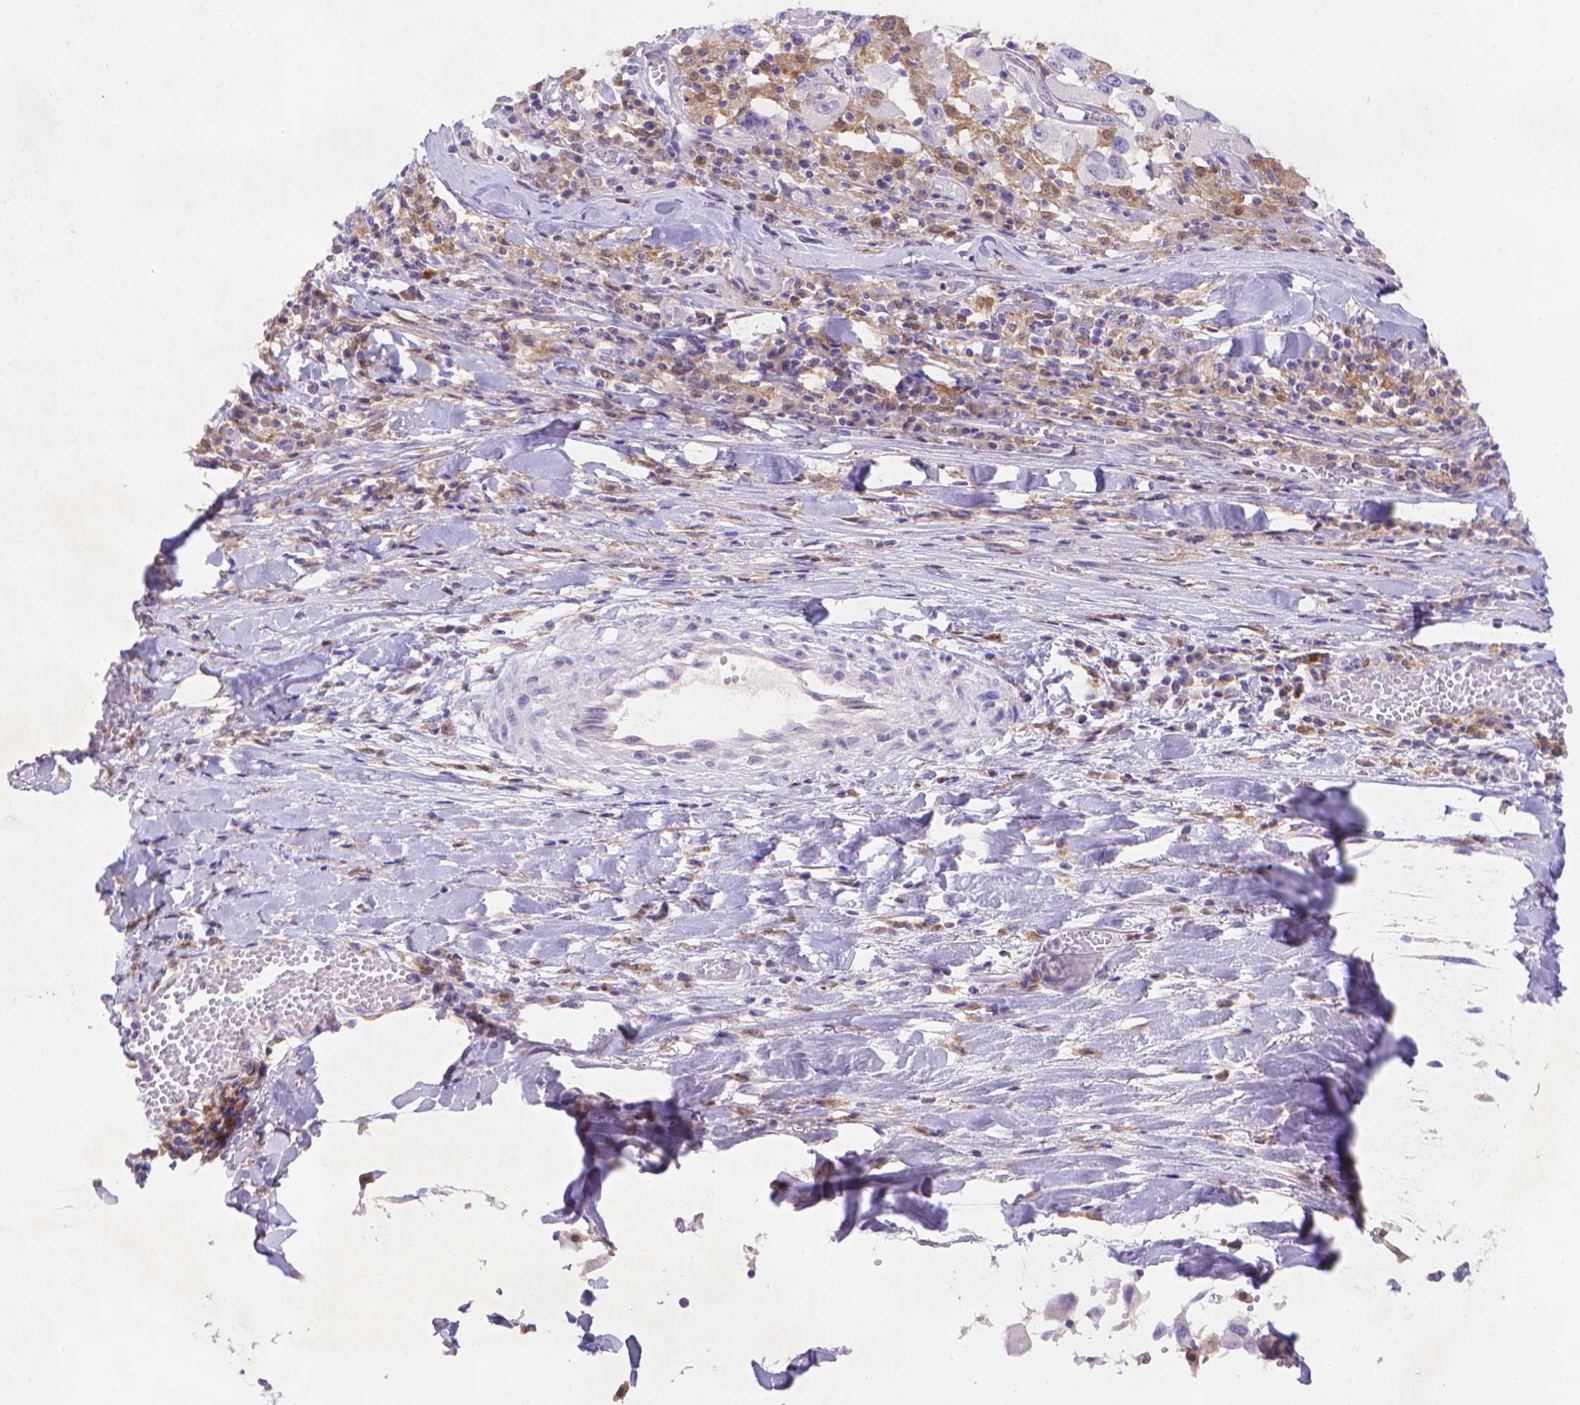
{"staining": {"intensity": "negative", "quantity": "none", "location": "none"}, "tissue": "melanoma", "cell_type": "Tumor cells", "image_type": "cancer", "snomed": [{"axis": "morphology", "description": "Malignant melanoma, Metastatic site"}, {"axis": "topography", "description": "Lymph node"}], "caption": "This is an immunohistochemistry (IHC) photomicrograph of malignant melanoma (metastatic site). There is no expression in tumor cells.", "gene": "FGD2", "patient": {"sex": "male", "age": 50}}